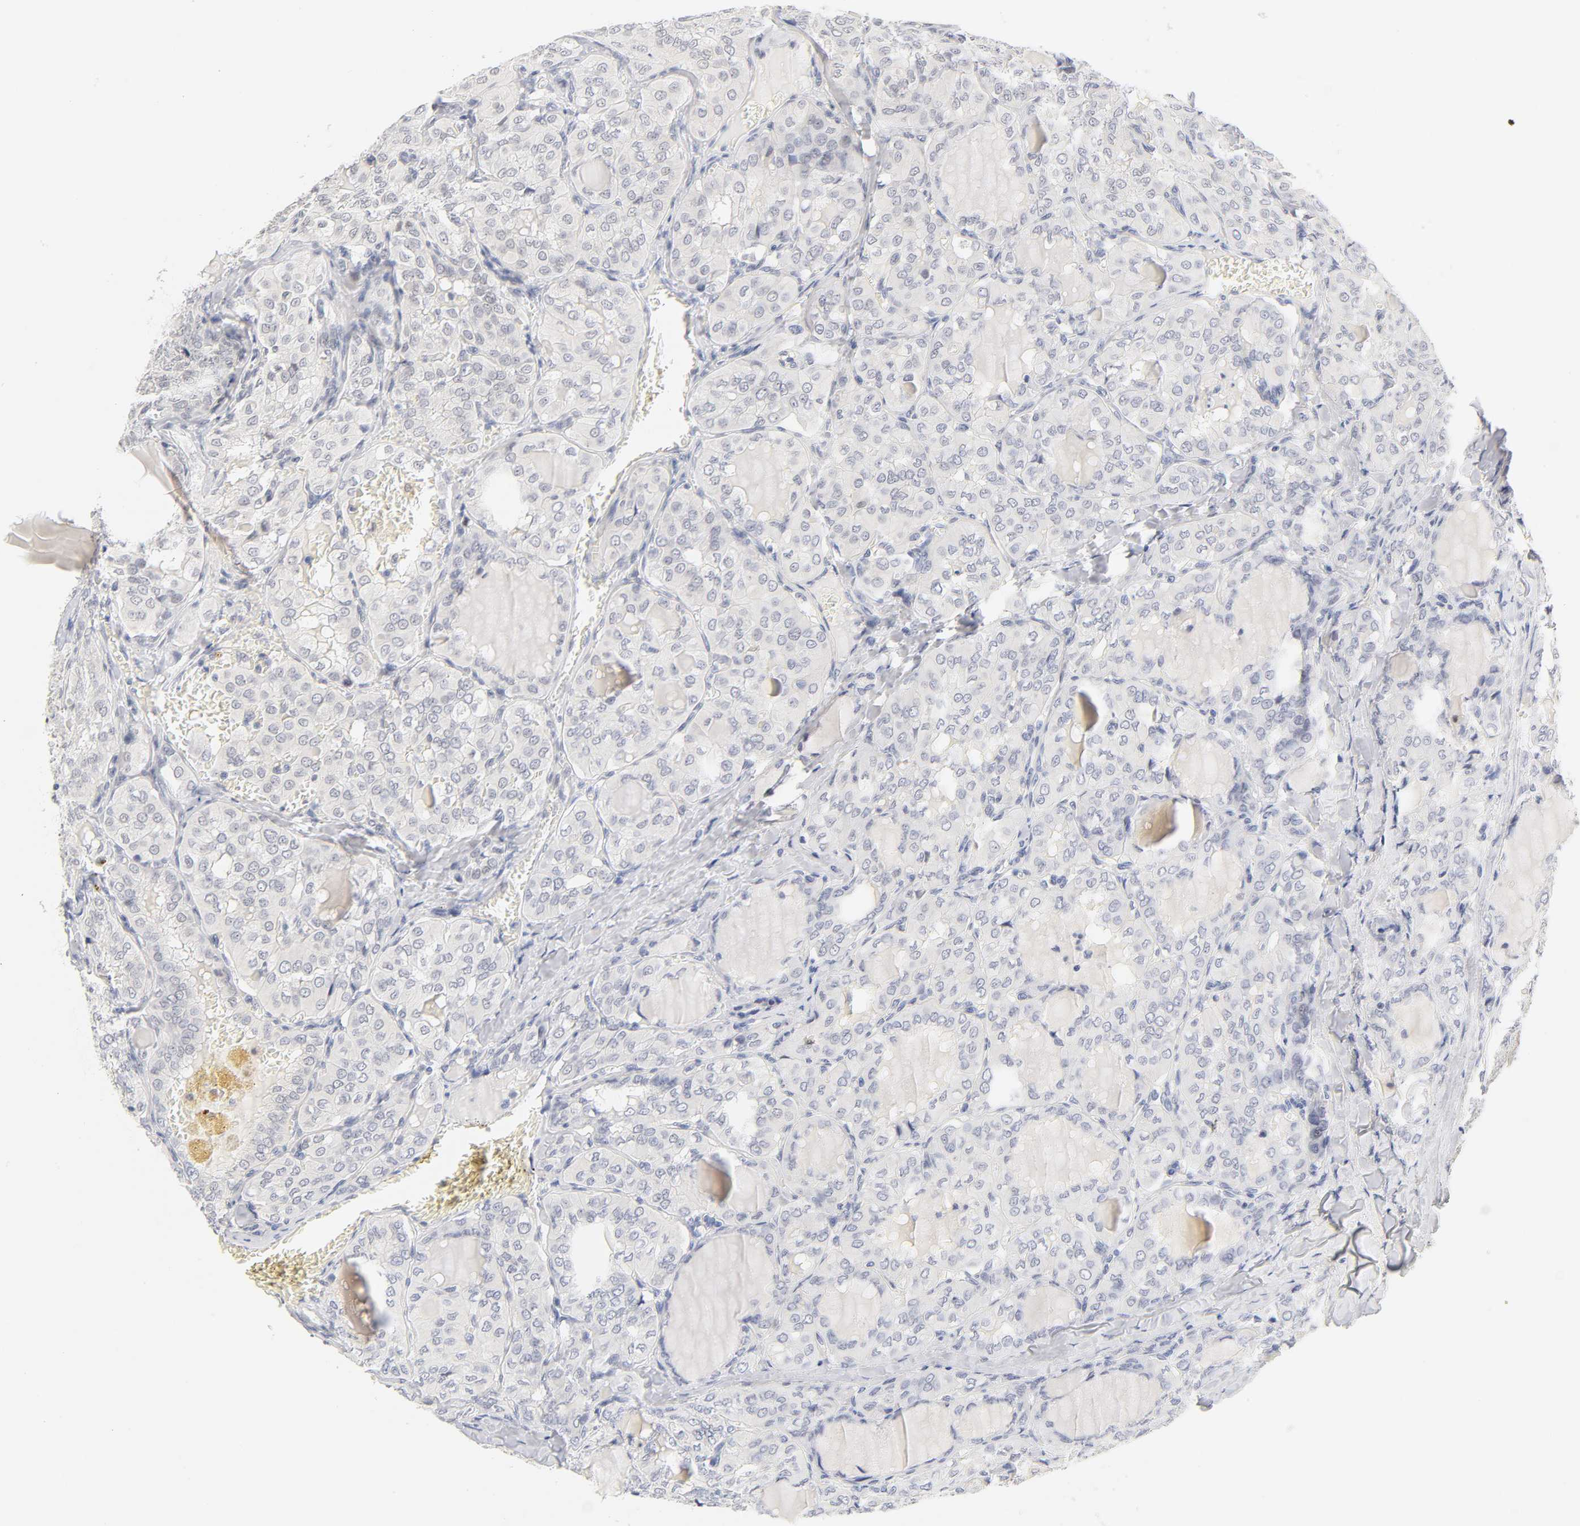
{"staining": {"intensity": "negative", "quantity": "none", "location": "none"}, "tissue": "thyroid cancer", "cell_type": "Tumor cells", "image_type": "cancer", "snomed": [{"axis": "morphology", "description": "Papillary adenocarcinoma, NOS"}, {"axis": "topography", "description": "Thyroid gland"}], "caption": "Thyroid cancer was stained to show a protein in brown. There is no significant staining in tumor cells. (Stains: DAB immunohistochemistry with hematoxylin counter stain, Microscopy: brightfield microscopy at high magnification).", "gene": "MNAT1", "patient": {"sex": "male", "age": 20}}